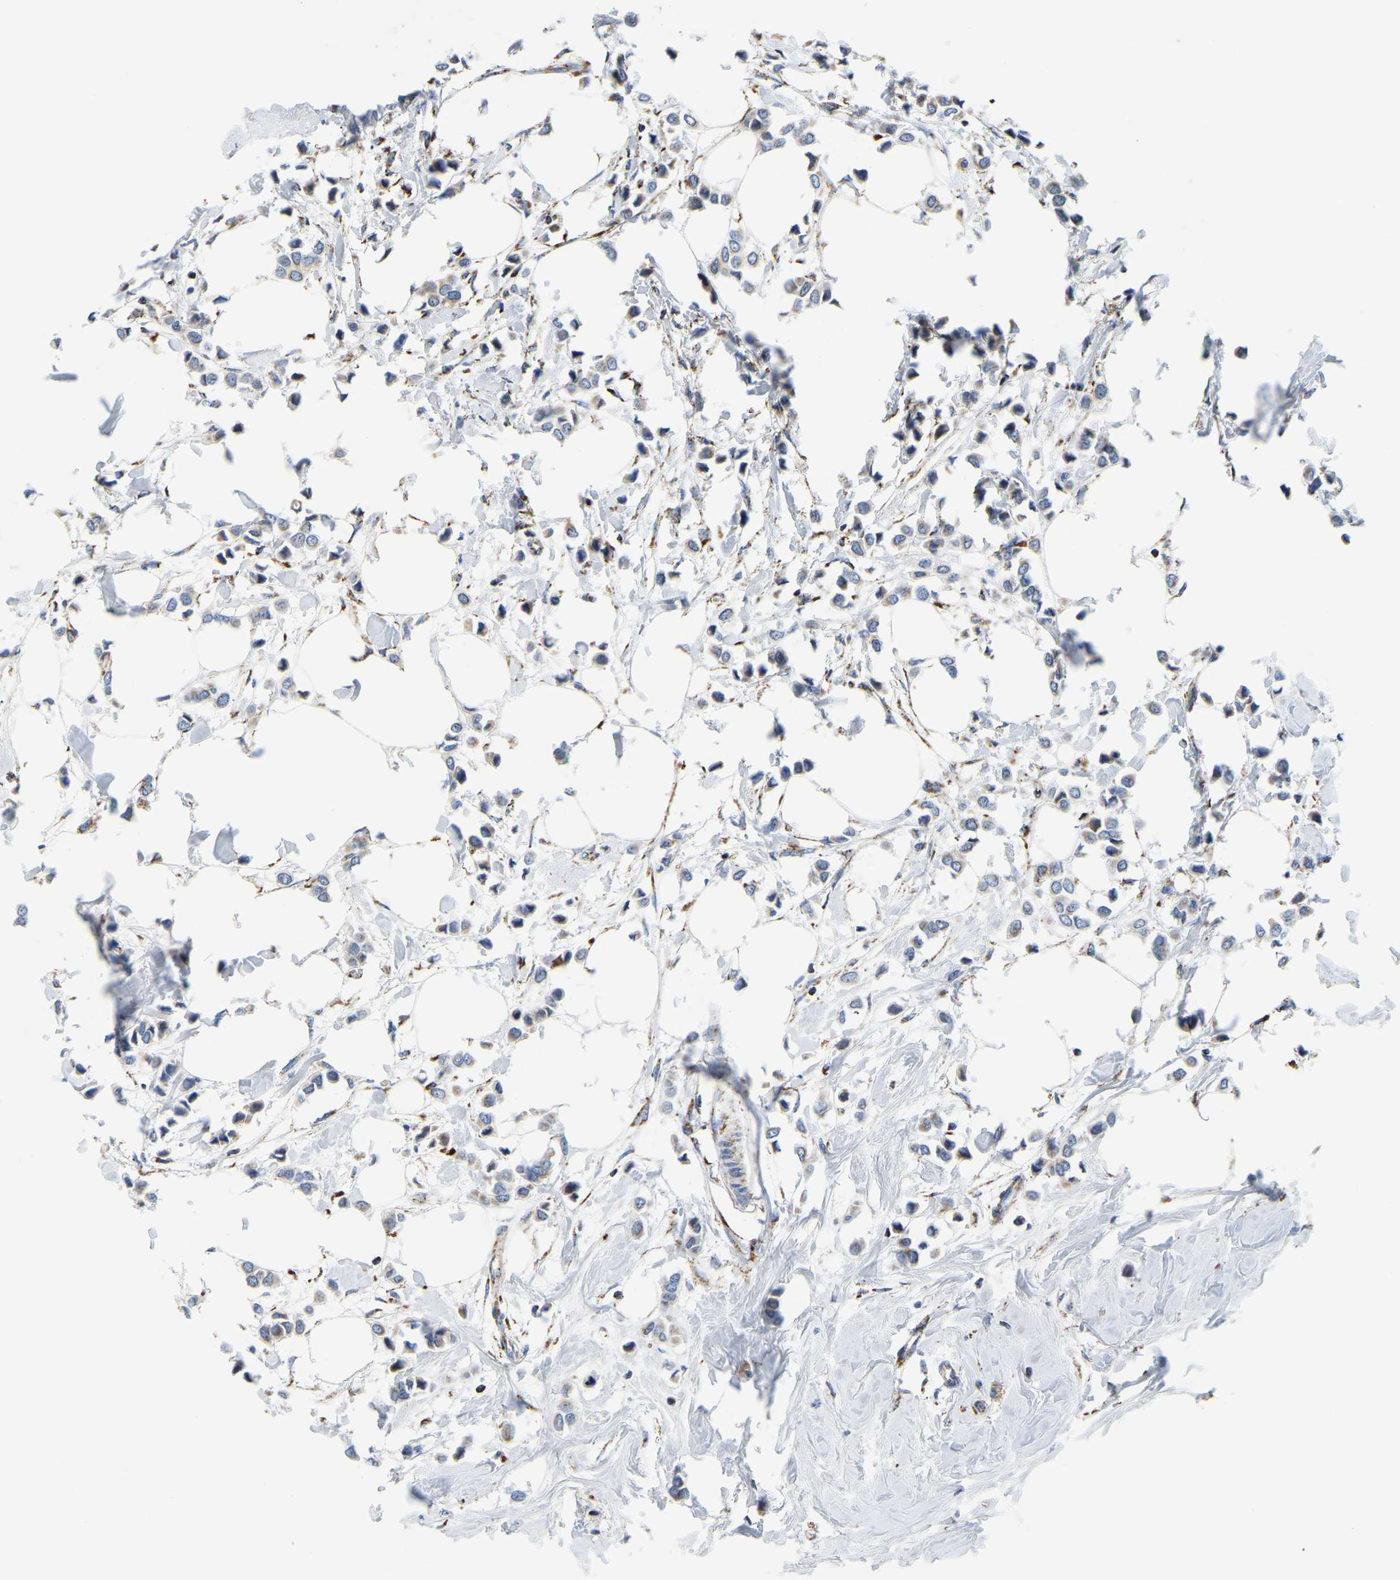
{"staining": {"intensity": "weak", "quantity": "<25%", "location": "cytoplasmic/membranous"}, "tissue": "breast cancer", "cell_type": "Tumor cells", "image_type": "cancer", "snomed": [{"axis": "morphology", "description": "Lobular carcinoma"}, {"axis": "topography", "description": "Breast"}], "caption": "Immunohistochemistry (IHC) photomicrograph of neoplastic tissue: breast lobular carcinoma stained with DAB (3,3'-diaminobenzidine) shows no significant protein staining in tumor cells. Brightfield microscopy of immunohistochemistry stained with DAB (brown) and hematoxylin (blue), captured at high magnification.", "gene": "SFXN1", "patient": {"sex": "female", "age": 51}}